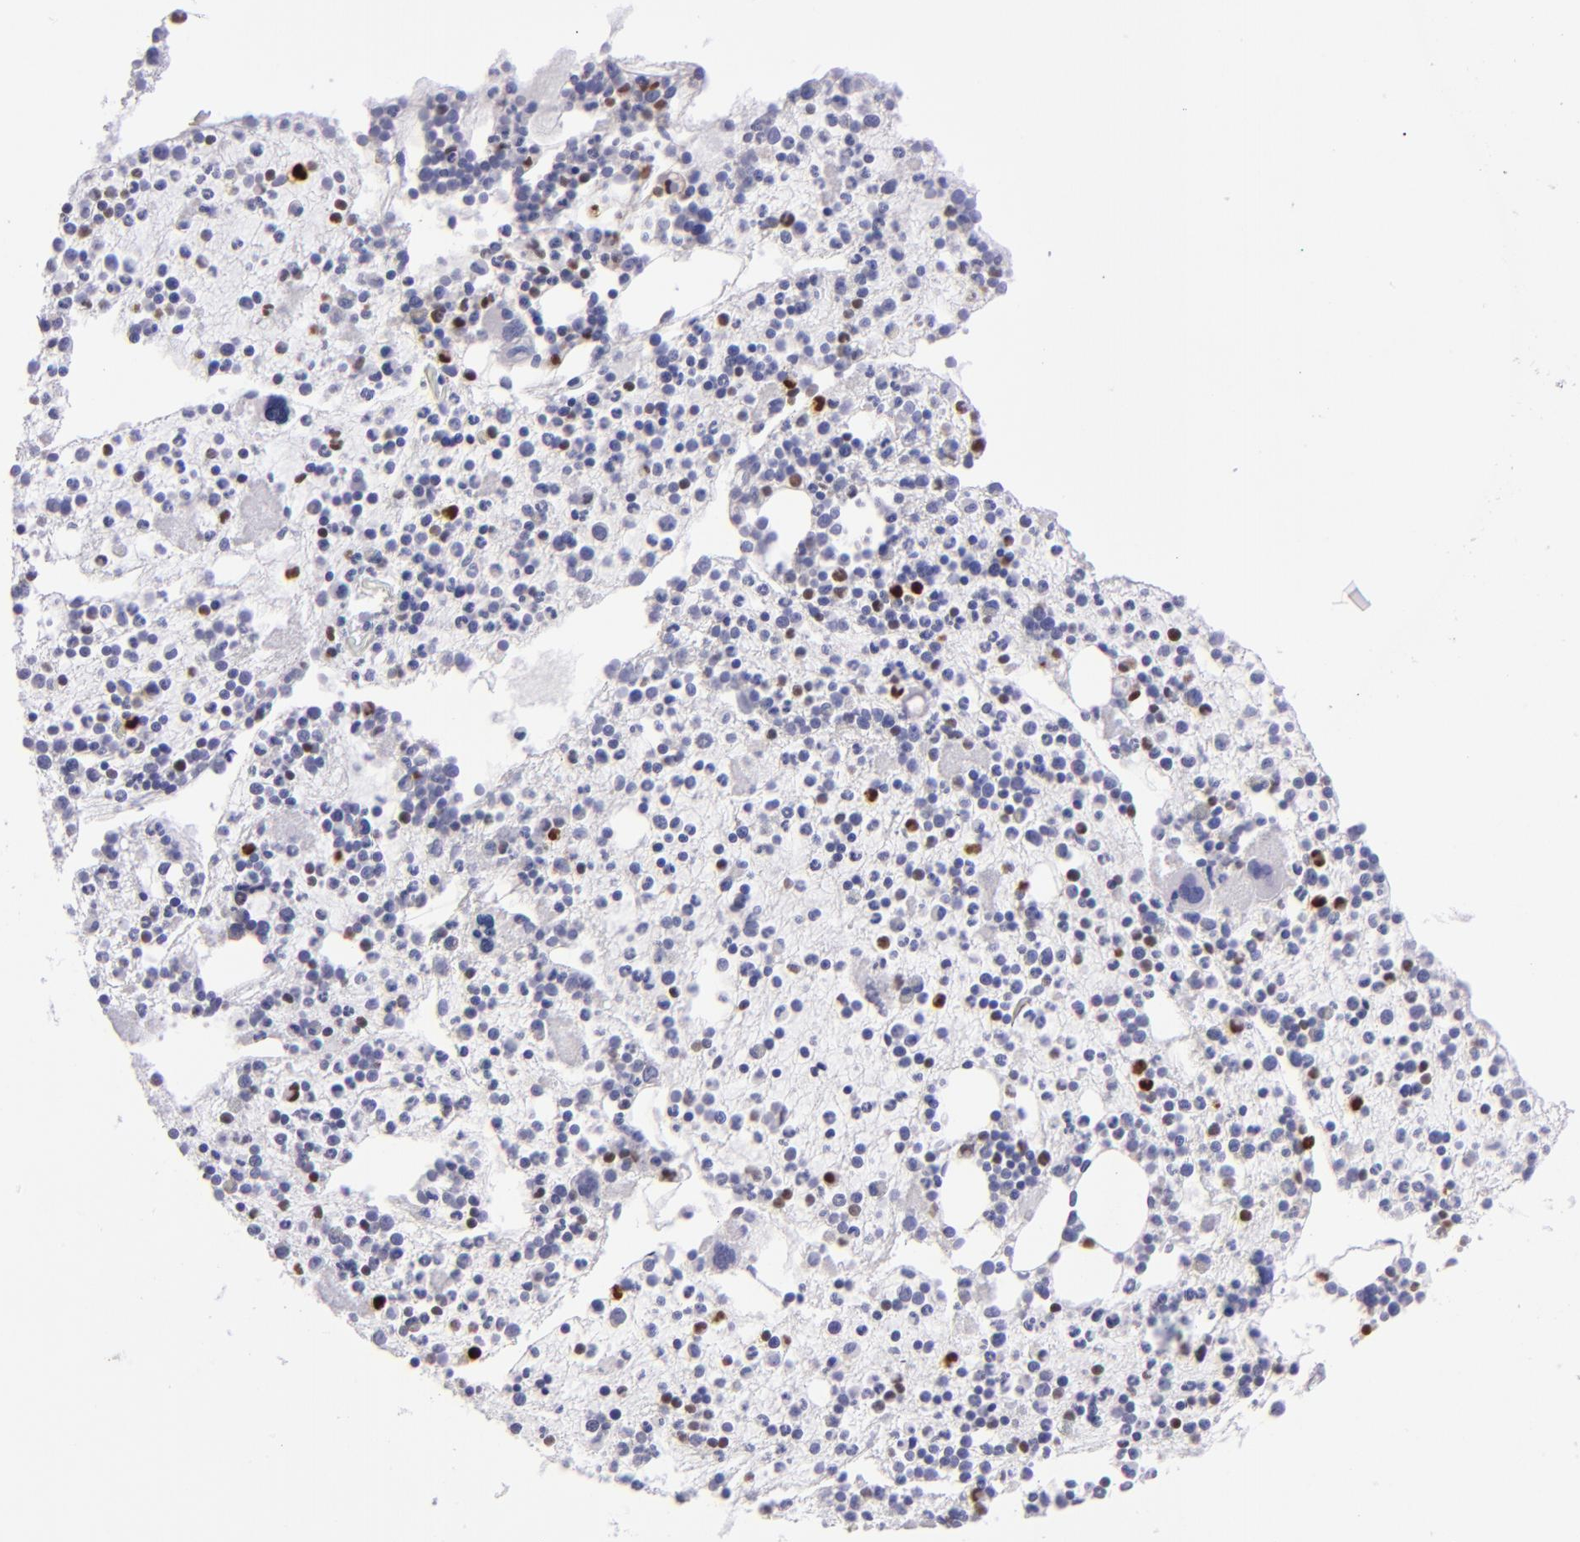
{"staining": {"intensity": "strong", "quantity": "<25%", "location": "cytoplasmic/membranous,nuclear"}, "tissue": "bone marrow", "cell_type": "Hematopoietic cells", "image_type": "normal", "snomed": [{"axis": "morphology", "description": "Normal tissue, NOS"}, {"axis": "topography", "description": "Bone marrow"}], "caption": "Protein expression analysis of benign bone marrow shows strong cytoplasmic/membranous,nuclear positivity in about <25% of hematopoietic cells.", "gene": "IRF8", "patient": {"sex": "male", "age": 15}}